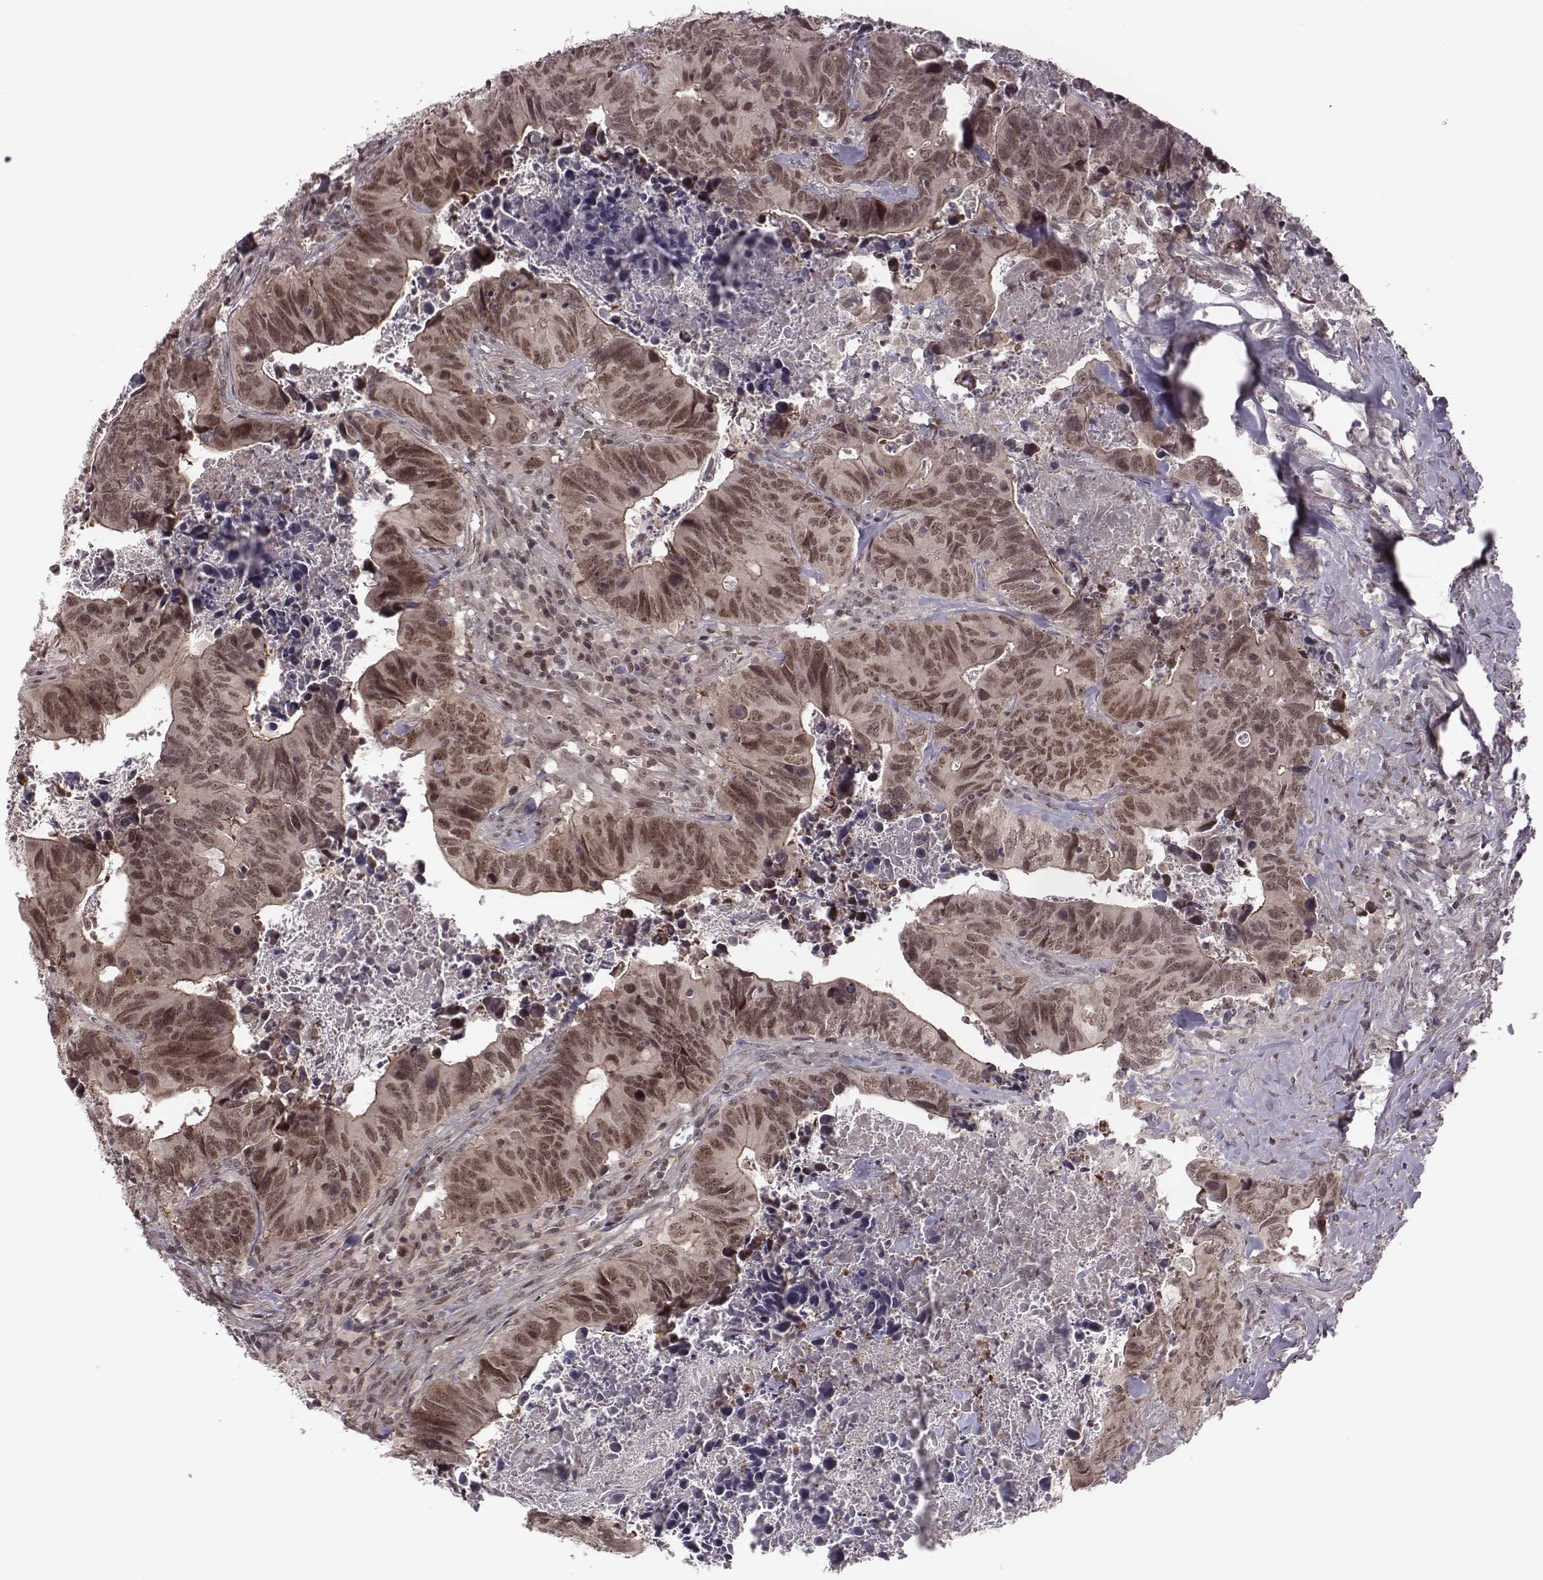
{"staining": {"intensity": "weak", "quantity": ">75%", "location": "nuclear"}, "tissue": "colorectal cancer", "cell_type": "Tumor cells", "image_type": "cancer", "snomed": [{"axis": "morphology", "description": "Adenocarcinoma, NOS"}, {"axis": "topography", "description": "Colon"}], "caption": "Colorectal cancer stained for a protein reveals weak nuclear positivity in tumor cells.", "gene": "RPL3", "patient": {"sex": "female", "age": 82}}